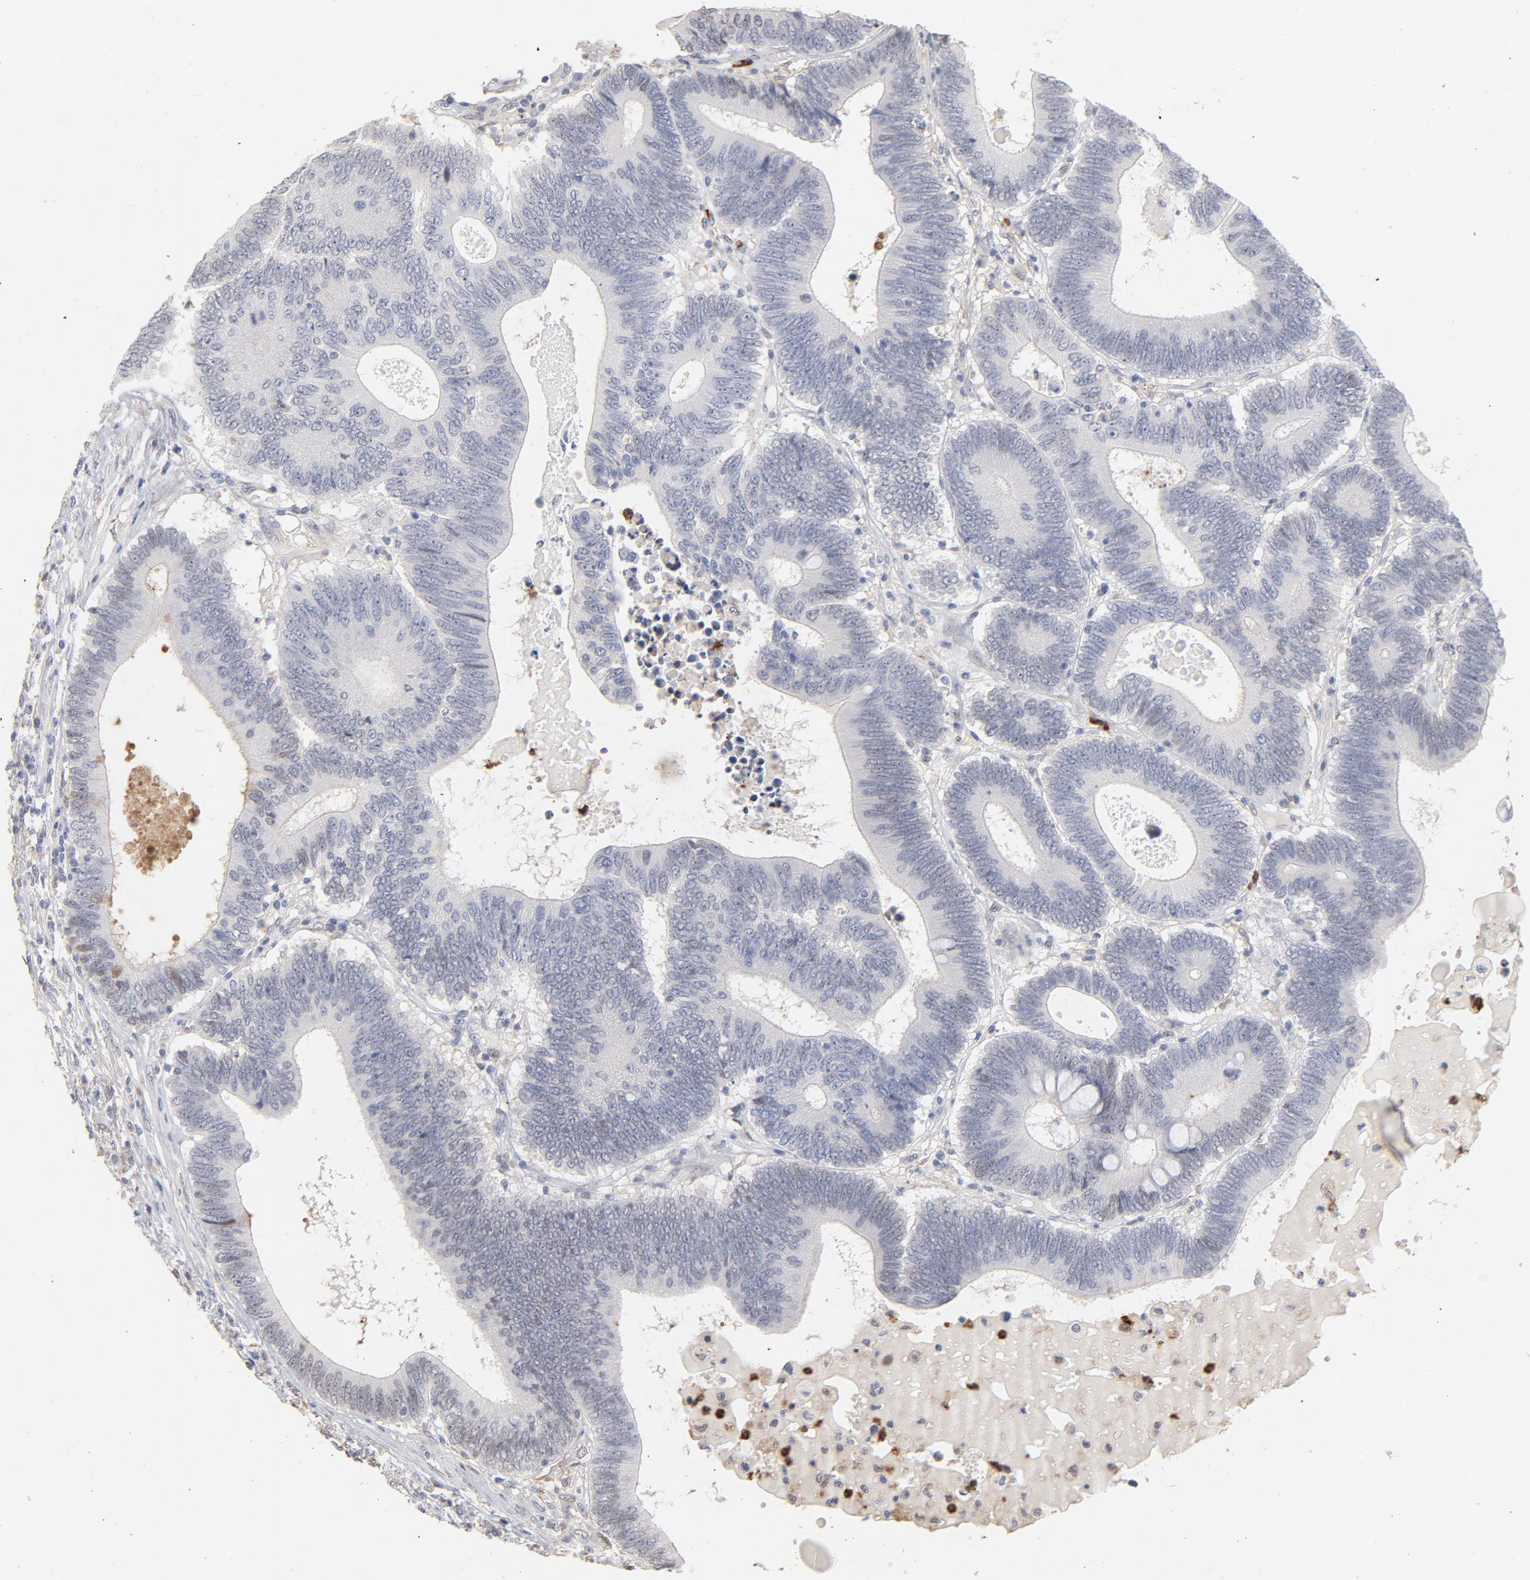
{"staining": {"intensity": "weak", "quantity": "<25%", "location": "nuclear"}, "tissue": "colorectal cancer", "cell_type": "Tumor cells", "image_type": "cancer", "snomed": [{"axis": "morphology", "description": "Adenocarcinoma, NOS"}, {"axis": "topography", "description": "Colon"}], "caption": "High power microscopy photomicrograph of an immunohistochemistry micrograph of colorectal cancer, revealing no significant positivity in tumor cells.", "gene": "PNMA1", "patient": {"sex": "female", "age": 78}}